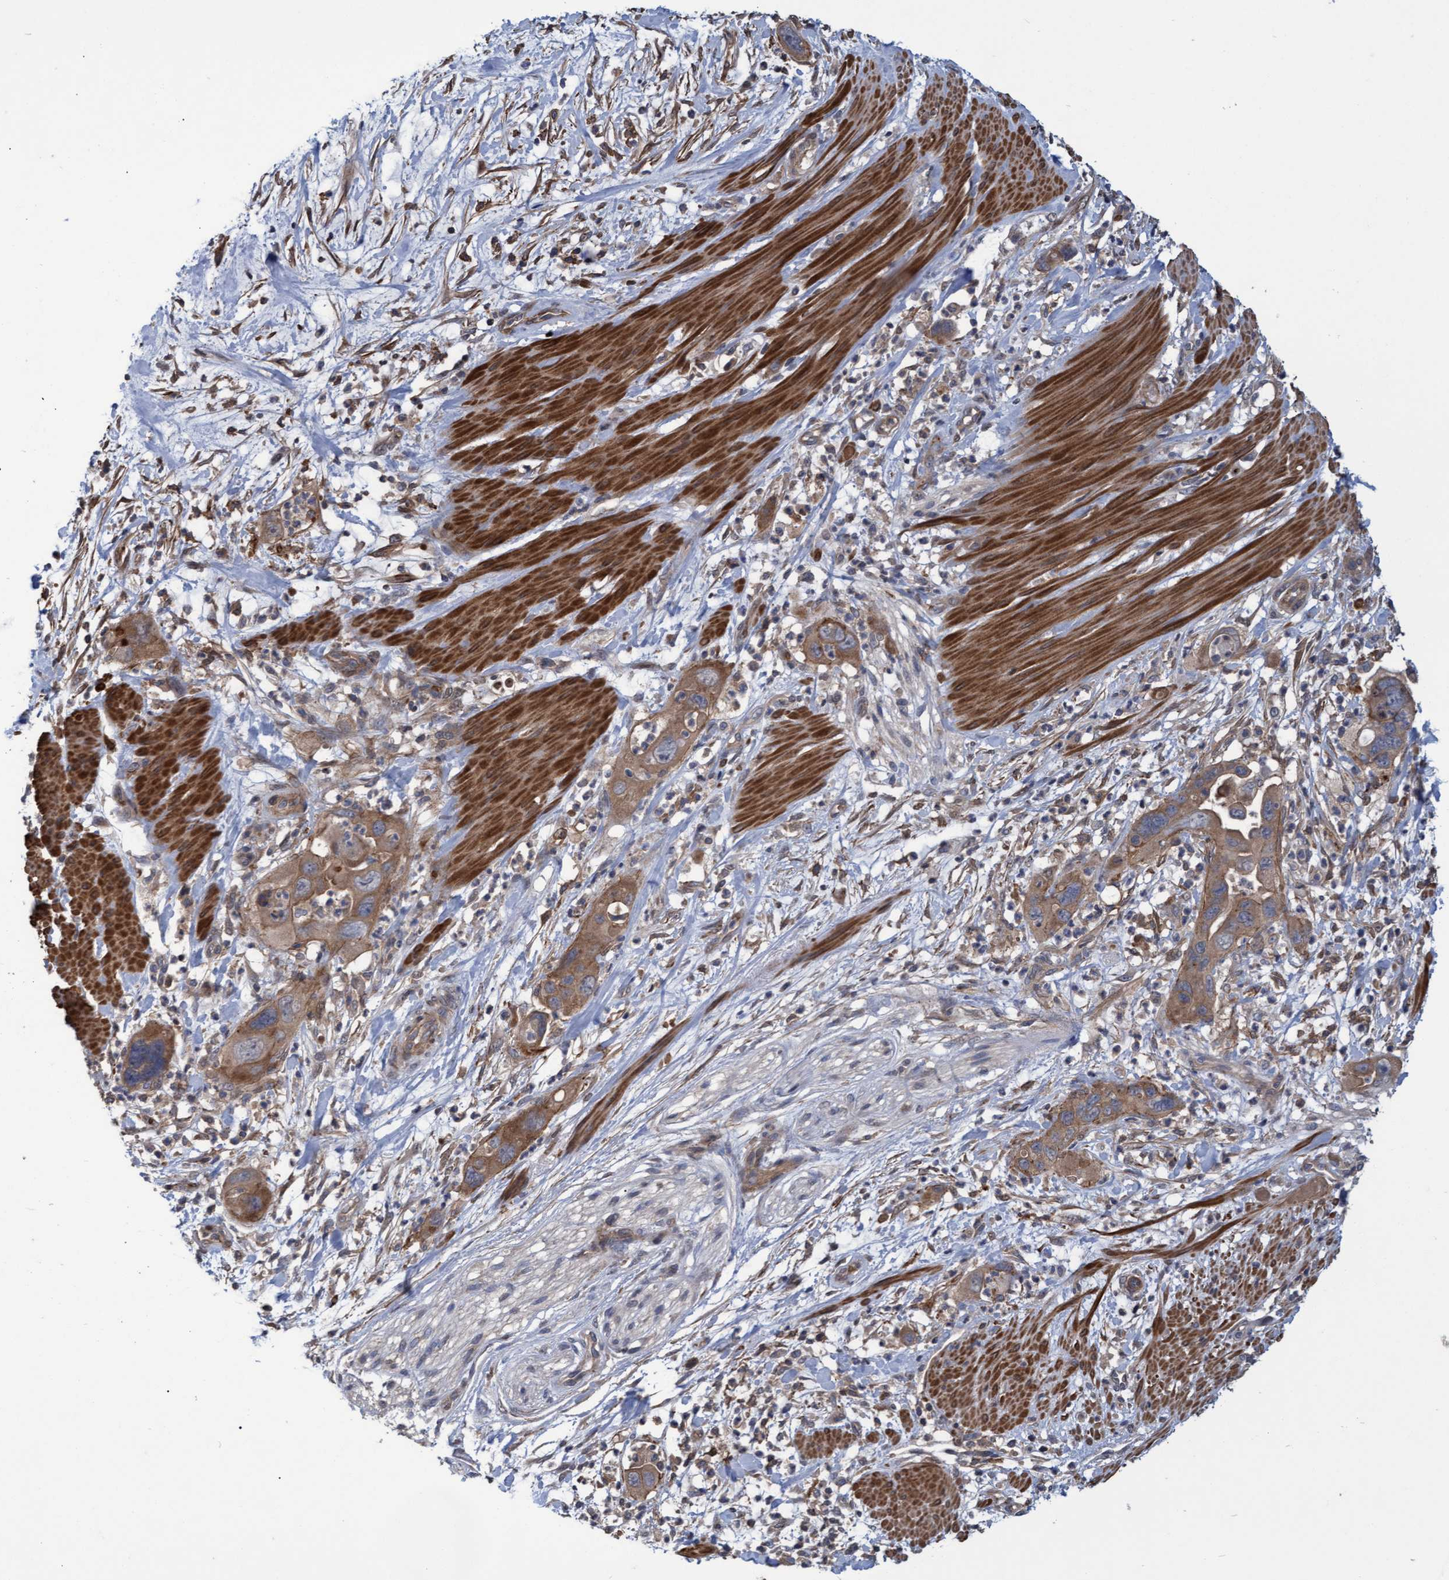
{"staining": {"intensity": "moderate", "quantity": ">75%", "location": "cytoplasmic/membranous"}, "tissue": "pancreatic cancer", "cell_type": "Tumor cells", "image_type": "cancer", "snomed": [{"axis": "morphology", "description": "Adenocarcinoma, NOS"}, {"axis": "topography", "description": "Pancreas"}], "caption": "Approximately >75% of tumor cells in adenocarcinoma (pancreatic) exhibit moderate cytoplasmic/membranous protein positivity as visualized by brown immunohistochemical staining.", "gene": "NAA15", "patient": {"sex": "female", "age": 71}}